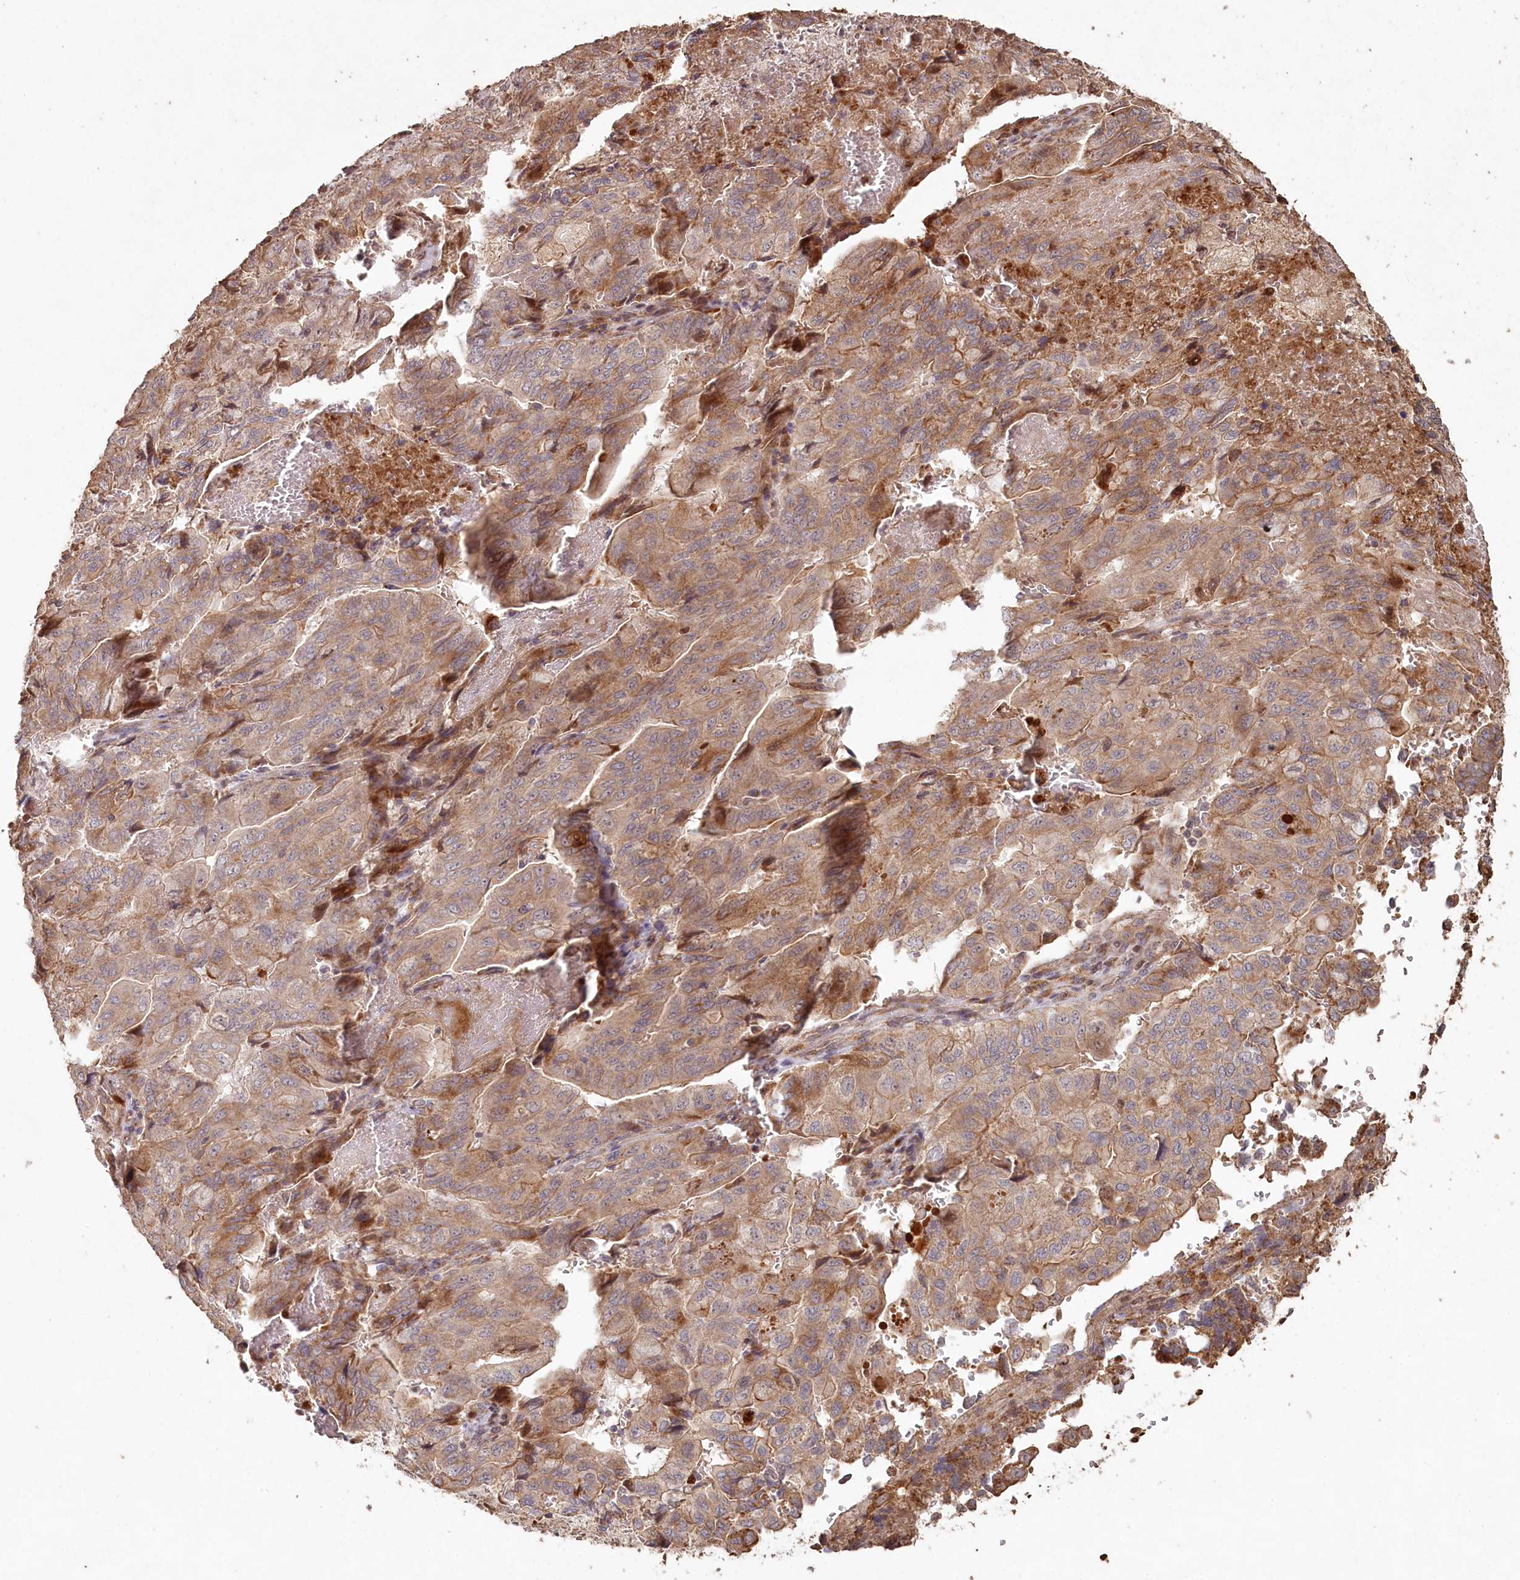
{"staining": {"intensity": "moderate", "quantity": ">75%", "location": "cytoplasmic/membranous"}, "tissue": "pancreatic cancer", "cell_type": "Tumor cells", "image_type": "cancer", "snomed": [{"axis": "morphology", "description": "Adenocarcinoma, NOS"}, {"axis": "topography", "description": "Pancreas"}], "caption": "The histopathology image shows a brown stain indicating the presence of a protein in the cytoplasmic/membranous of tumor cells in pancreatic adenocarcinoma. (Stains: DAB (3,3'-diaminobenzidine) in brown, nuclei in blue, Microscopy: brightfield microscopy at high magnification).", "gene": "HAL", "patient": {"sex": "male", "age": 51}}